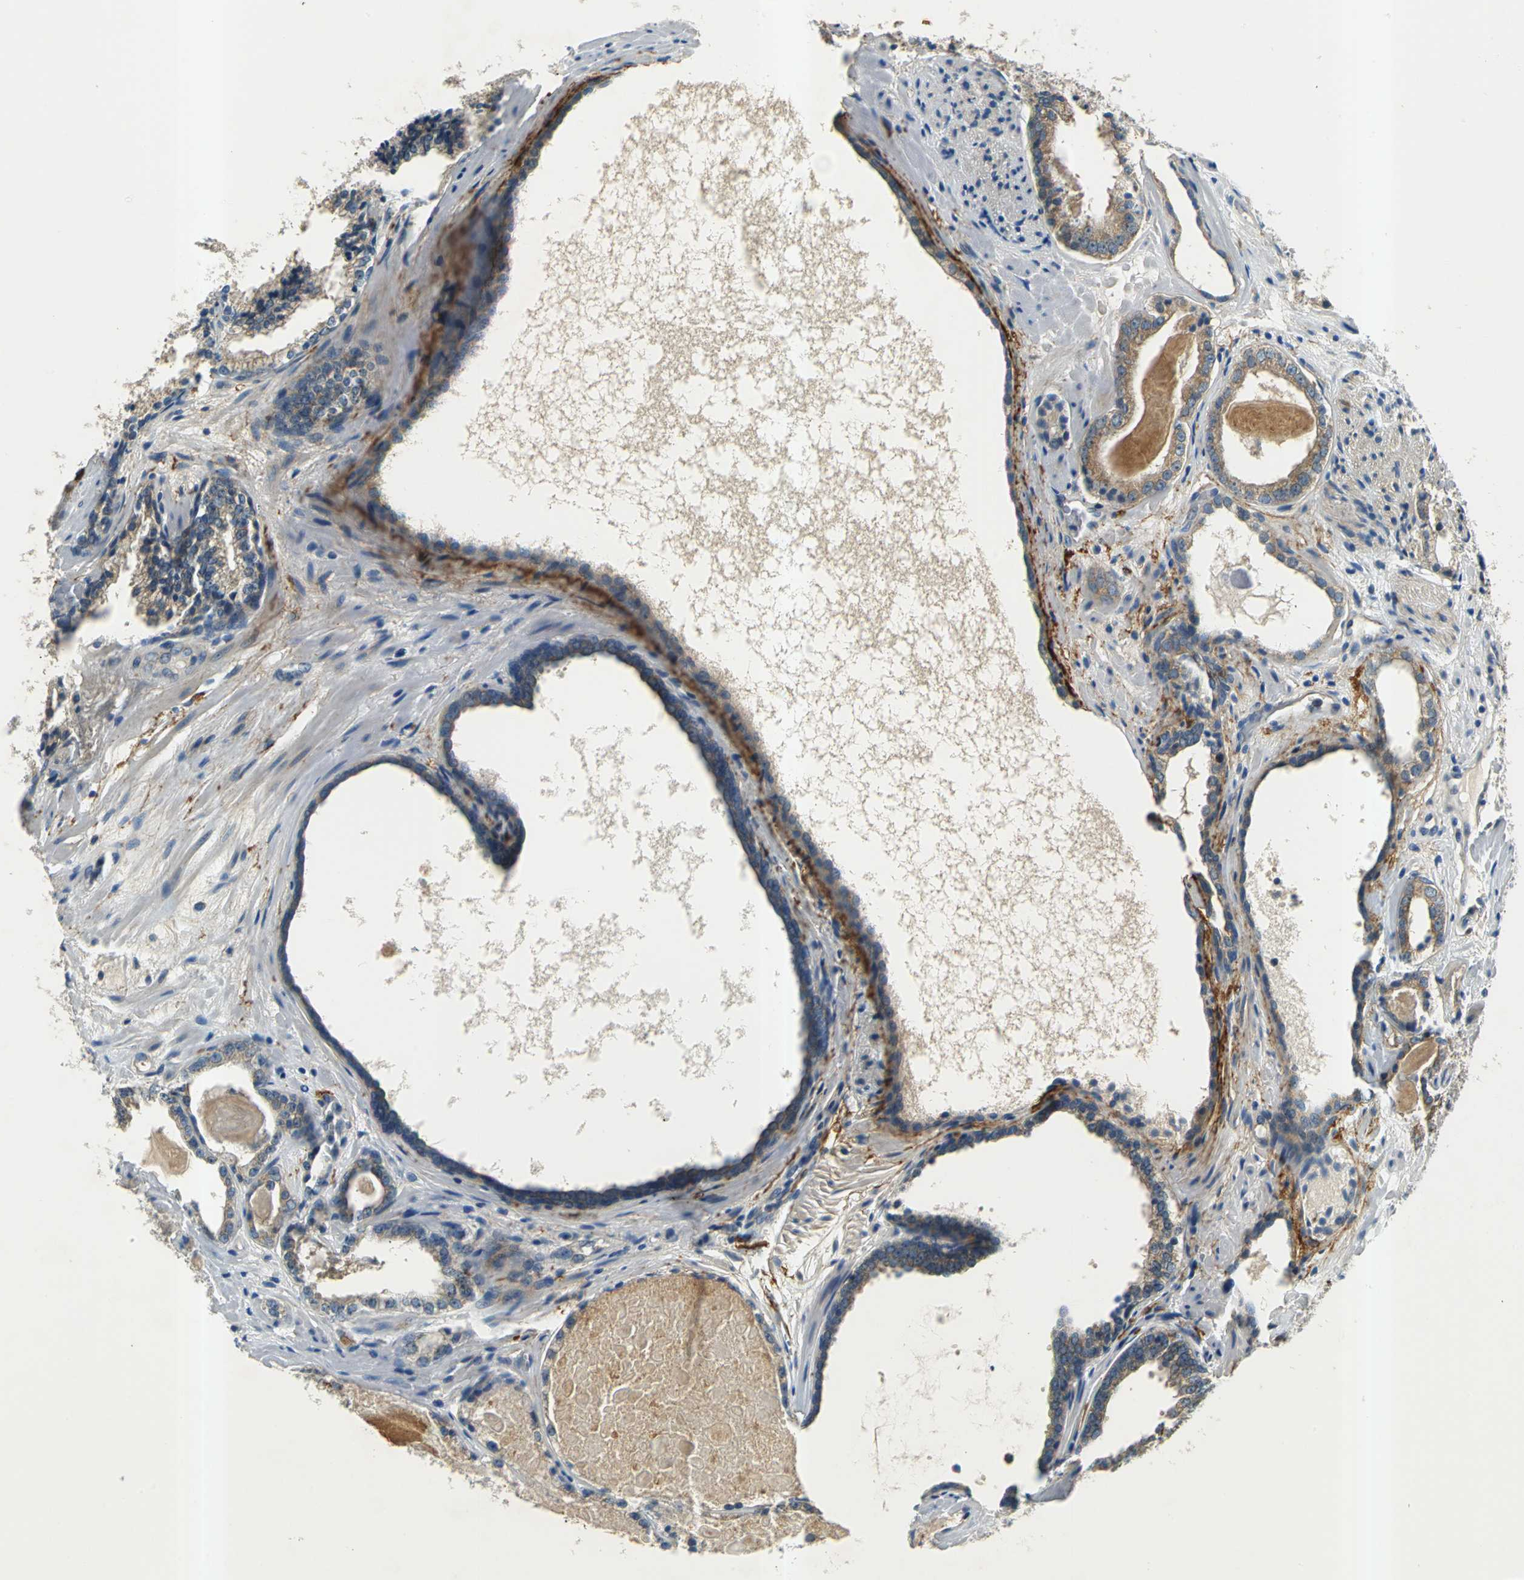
{"staining": {"intensity": "moderate", "quantity": ">75%", "location": "cytoplasmic/membranous"}, "tissue": "prostate cancer", "cell_type": "Tumor cells", "image_type": "cancer", "snomed": [{"axis": "morphology", "description": "Adenocarcinoma, High grade"}, {"axis": "topography", "description": "Prostate"}], "caption": "Brown immunohistochemical staining in prostate high-grade adenocarcinoma demonstrates moderate cytoplasmic/membranous expression in approximately >75% of tumor cells. The staining was performed using DAB, with brown indicating positive protein expression. Nuclei are stained blue with hematoxylin.", "gene": "SLC16A7", "patient": {"sex": "male", "age": 68}}